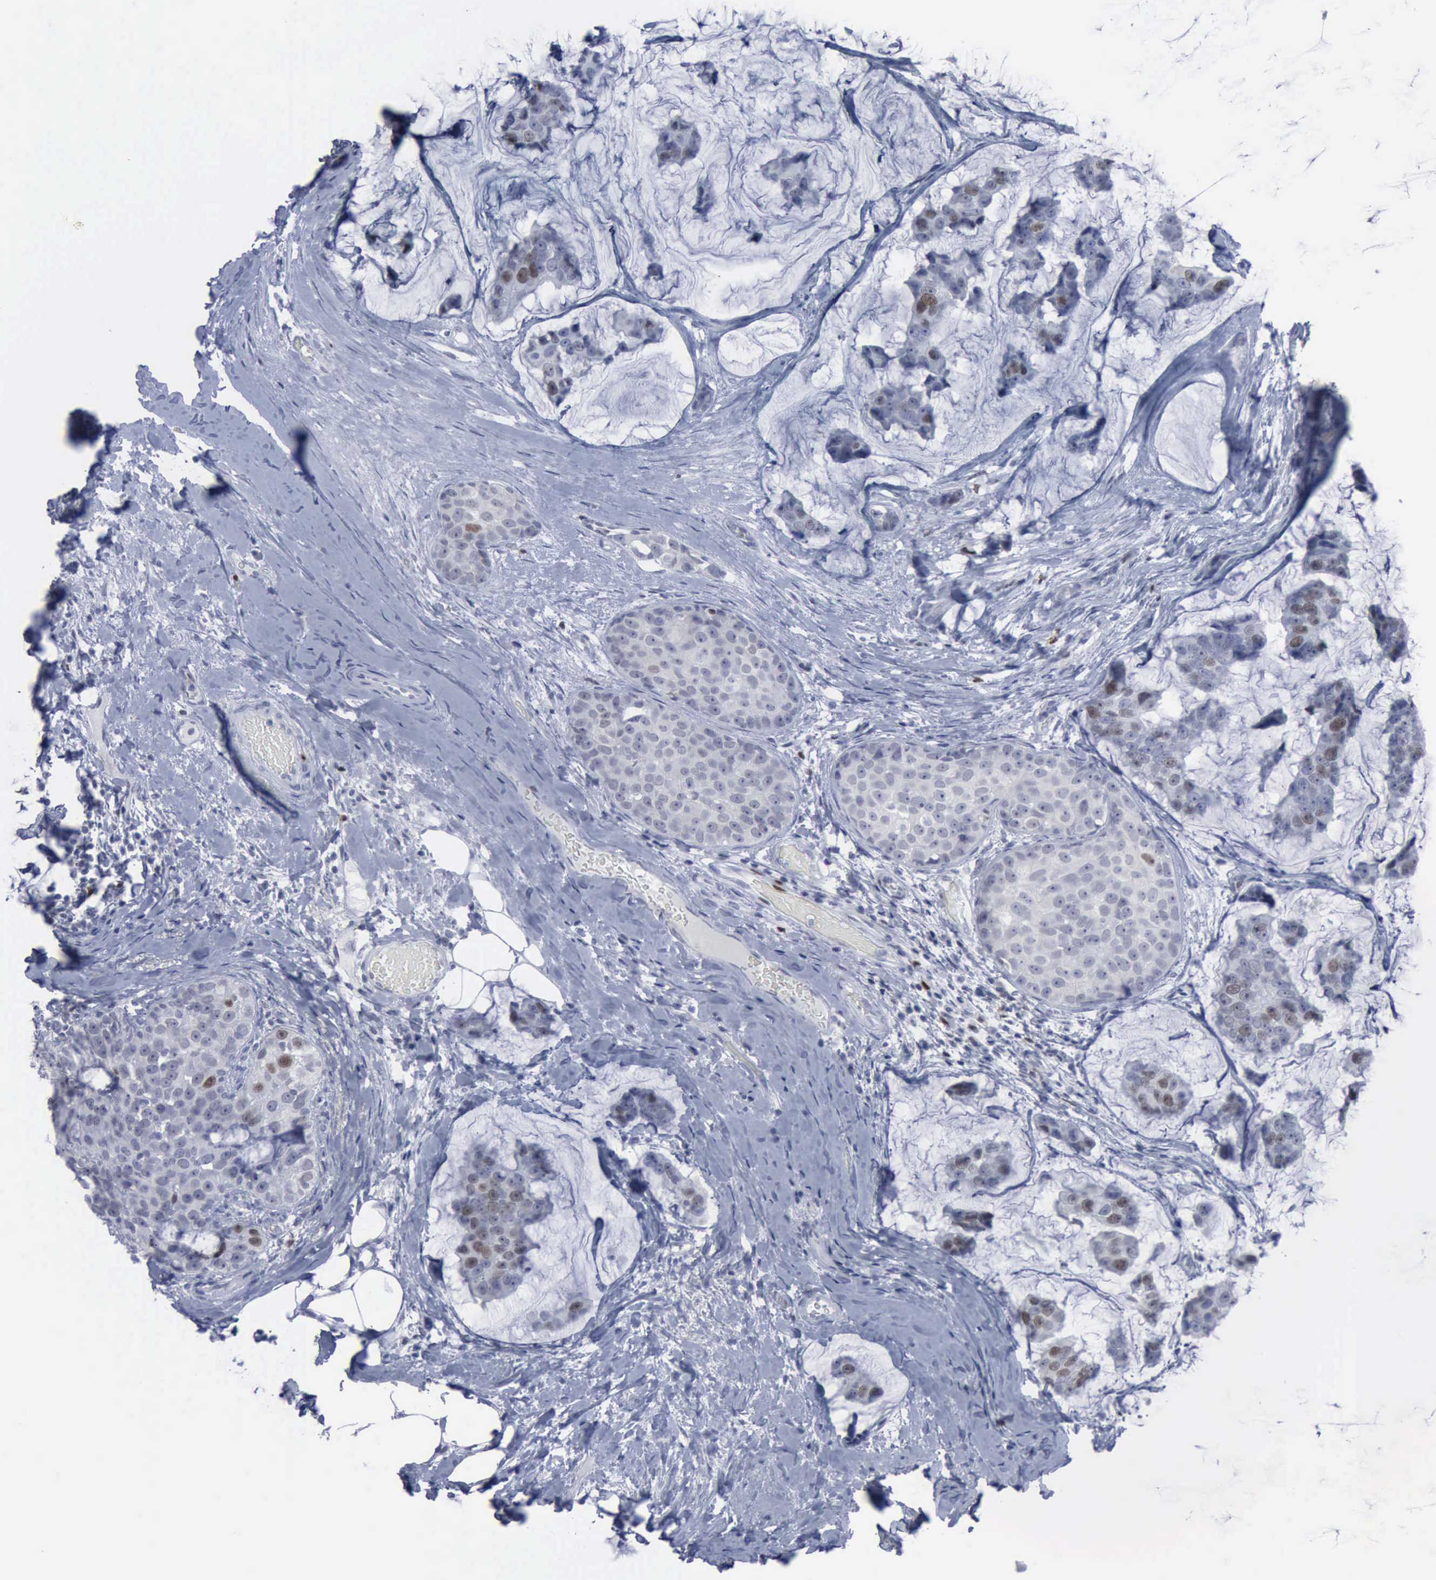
{"staining": {"intensity": "moderate", "quantity": "<25%", "location": "nuclear"}, "tissue": "breast cancer", "cell_type": "Tumor cells", "image_type": "cancer", "snomed": [{"axis": "morphology", "description": "Normal tissue, NOS"}, {"axis": "morphology", "description": "Duct carcinoma"}, {"axis": "topography", "description": "Breast"}], "caption": "Moderate nuclear protein positivity is seen in approximately <25% of tumor cells in breast cancer. The protein is stained brown, and the nuclei are stained in blue (DAB IHC with brightfield microscopy, high magnification).", "gene": "MCM5", "patient": {"sex": "female", "age": 50}}